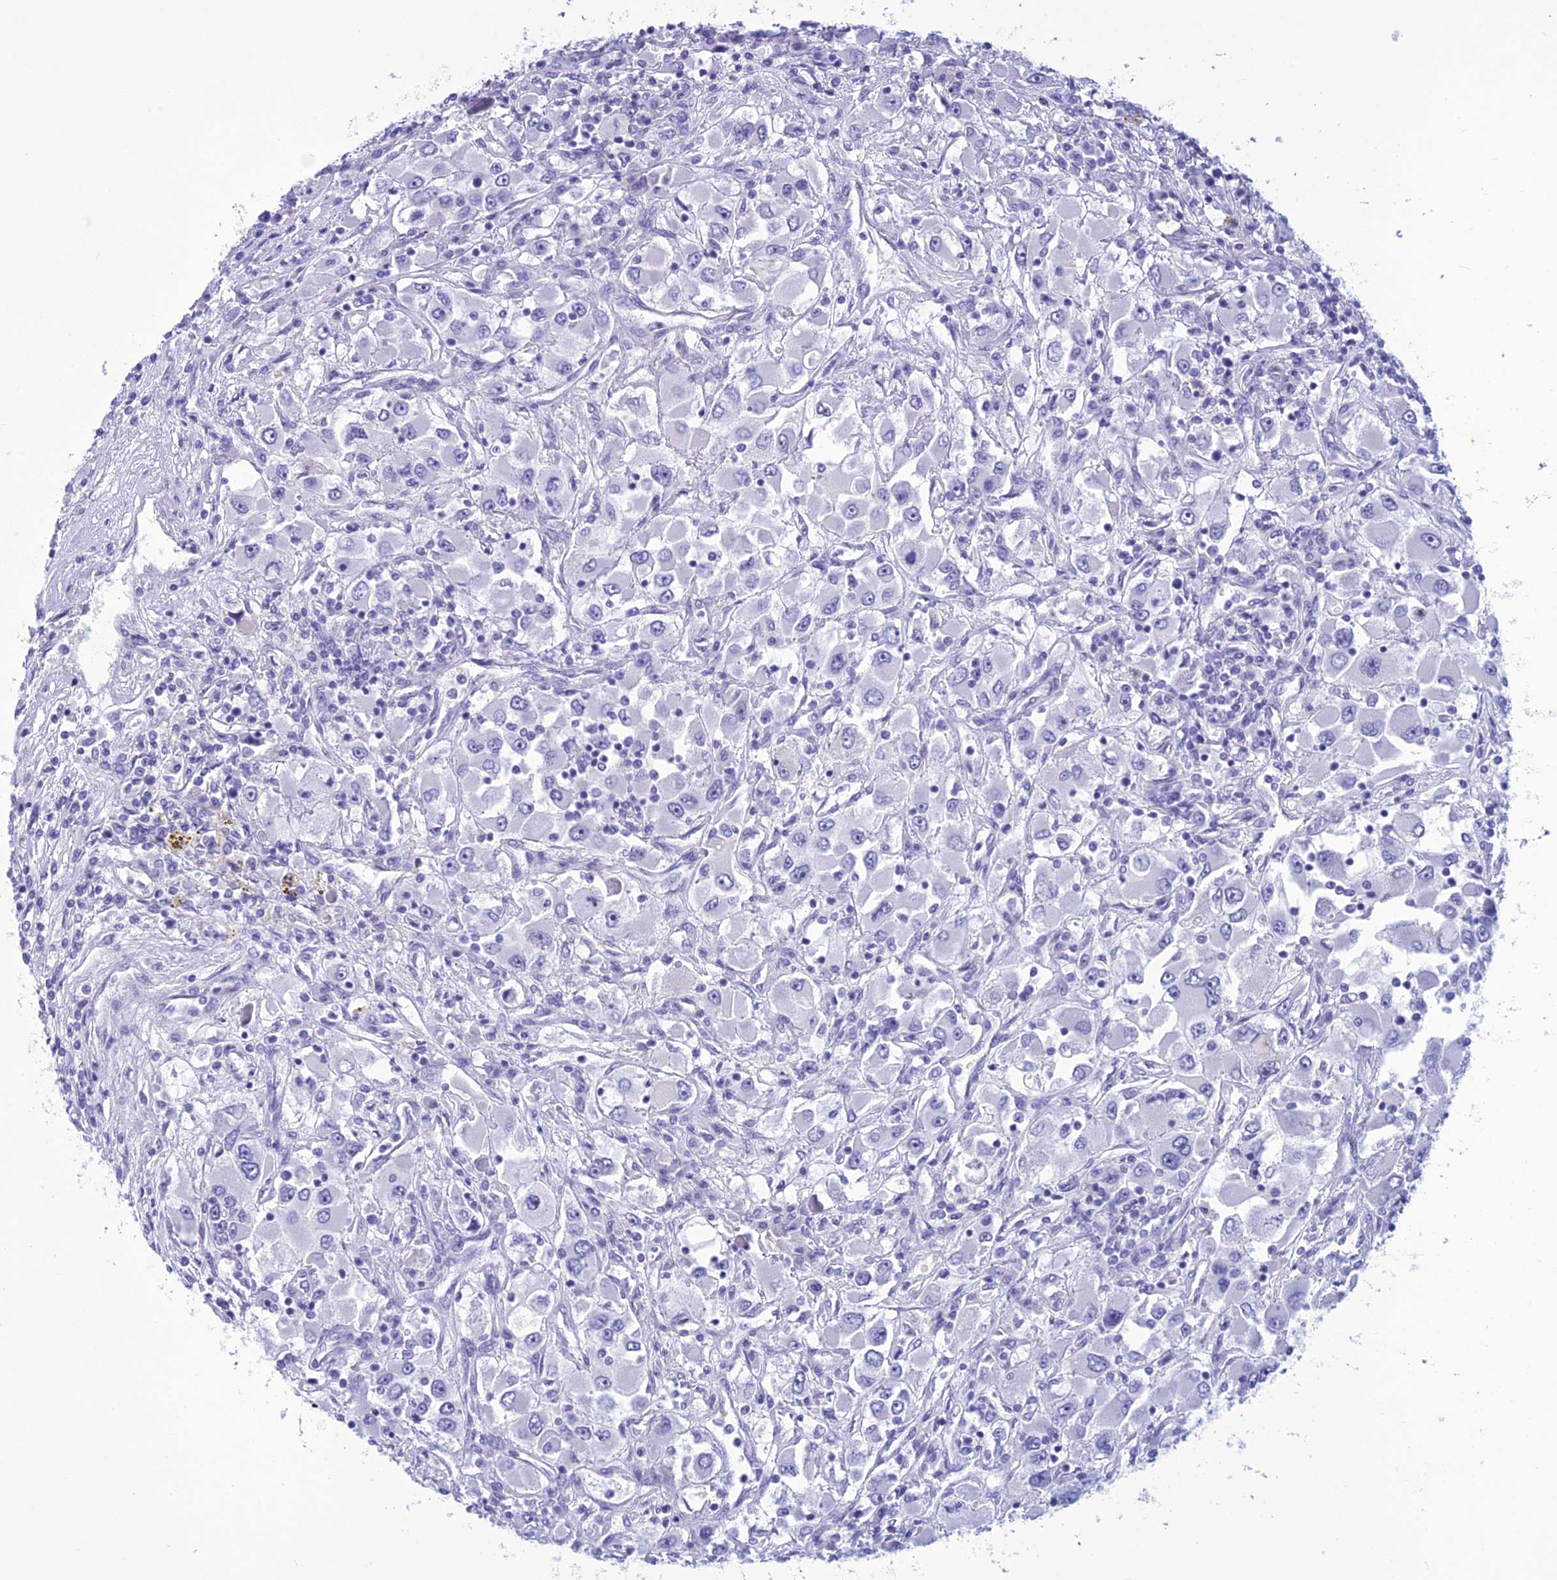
{"staining": {"intensity": "negative", "quantity": "none", "location": "none"}, "tissue": "renal cancer", "cell_type": "Tumor cells", "image_type": "cancer", "snomed": [{"axis": "morphology", "description": "Adenocarcinoma, NOS"}, {"axis": "topography", "description": "Kidney"}], "caption": "A histopathology image of renal adenocarcinoma stained for a protein reveals no brown staining in tumor cells. (DAB immunohistochemistry (IHC) with hematoxylin counter stain).", "gene": "BBS2", "patient": {"sex": "female", "age": 52}}